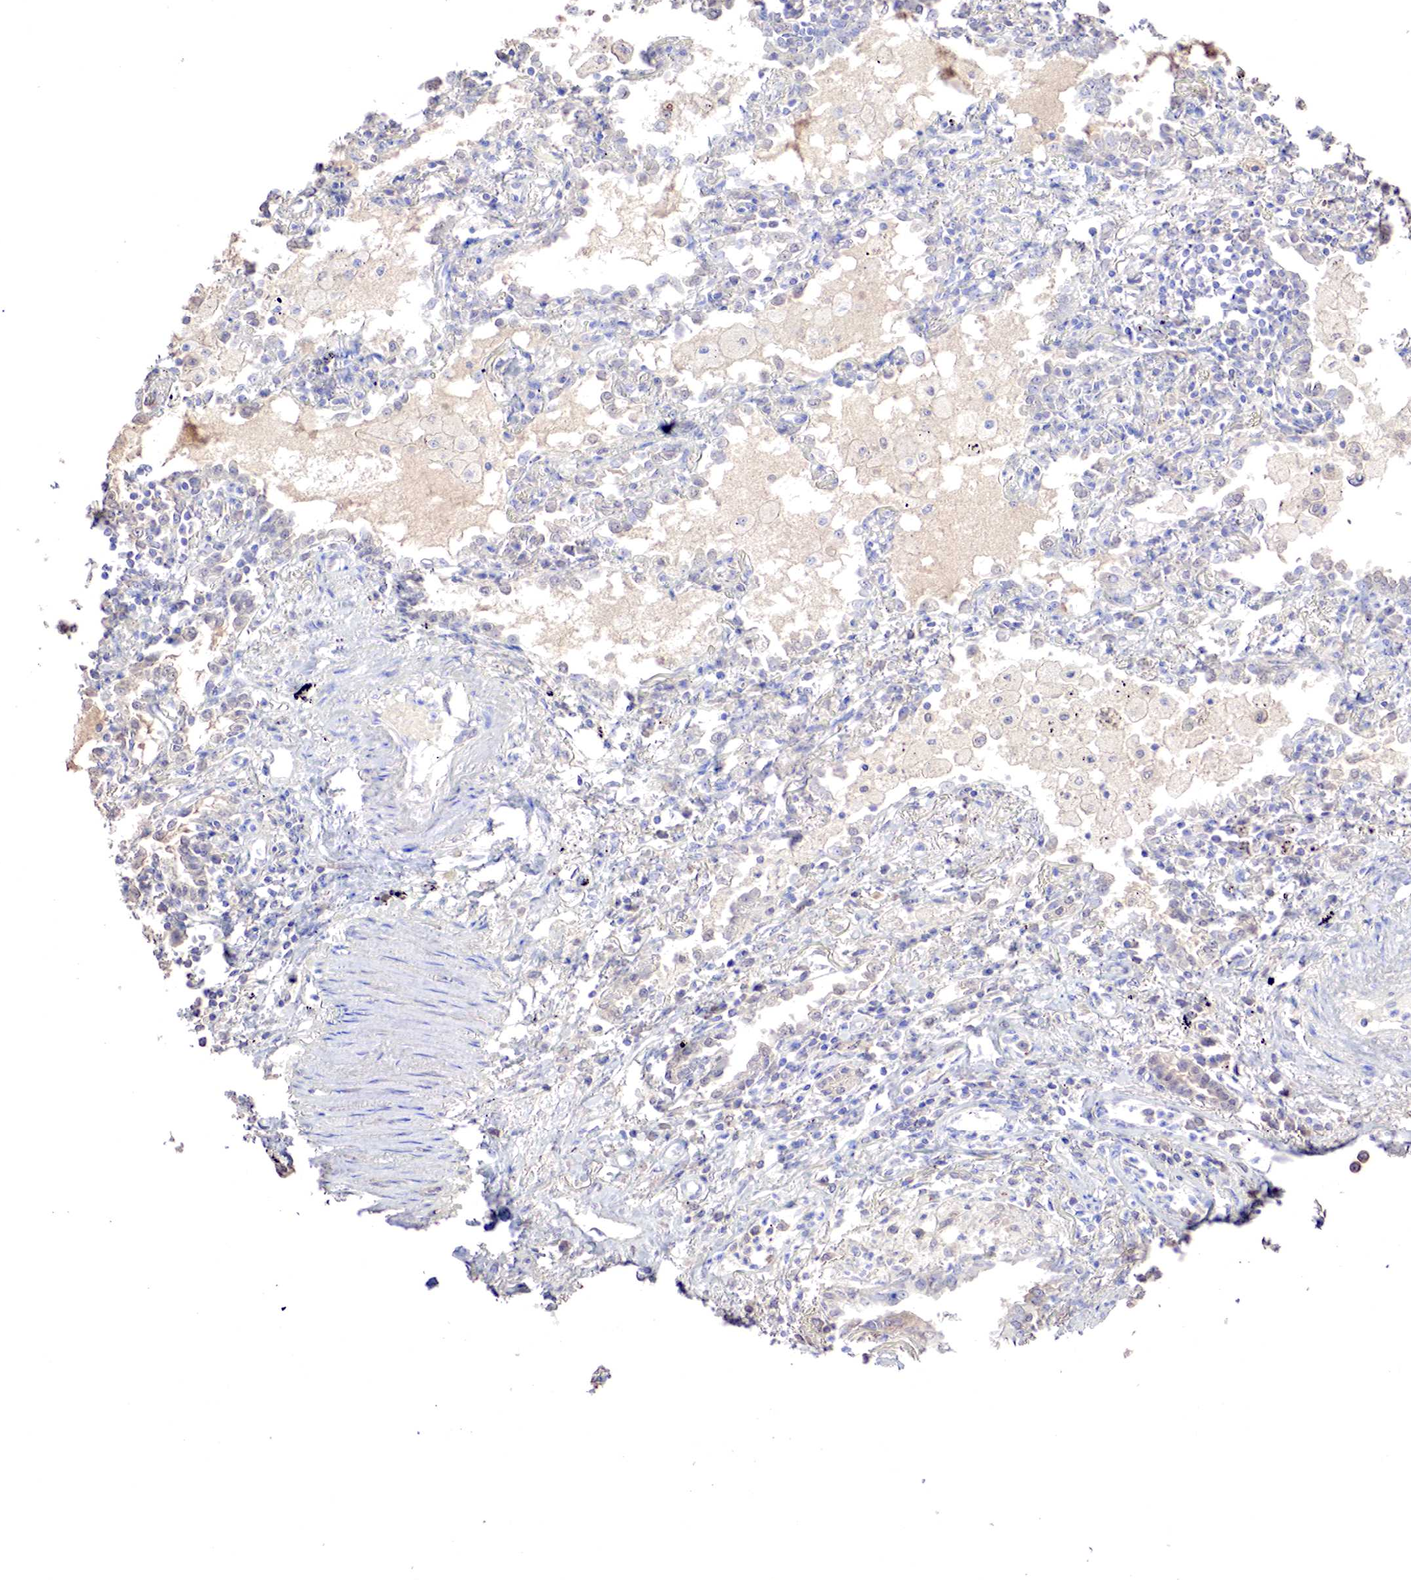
{"staining": {"intensity": "negative", "quantity": "none", "location": "none"}, "tissue": "lung cancer", "cell_type": "Tumor cells", "image_type": "cancer", "snomed": [{"axis": "morphology", "description": "Adenocarcinoma, NOS"}, {"axis": "topography", "description": "Lung"}], "caption": "A high-resolution histopathology image shows immunohistochemistry (IHC) staining of lung cancer (adenocarcinoma), which displays no significant expression in tumor cells.", "gene": "GATA1", "patient": {"sex": "male", "age": 60}}